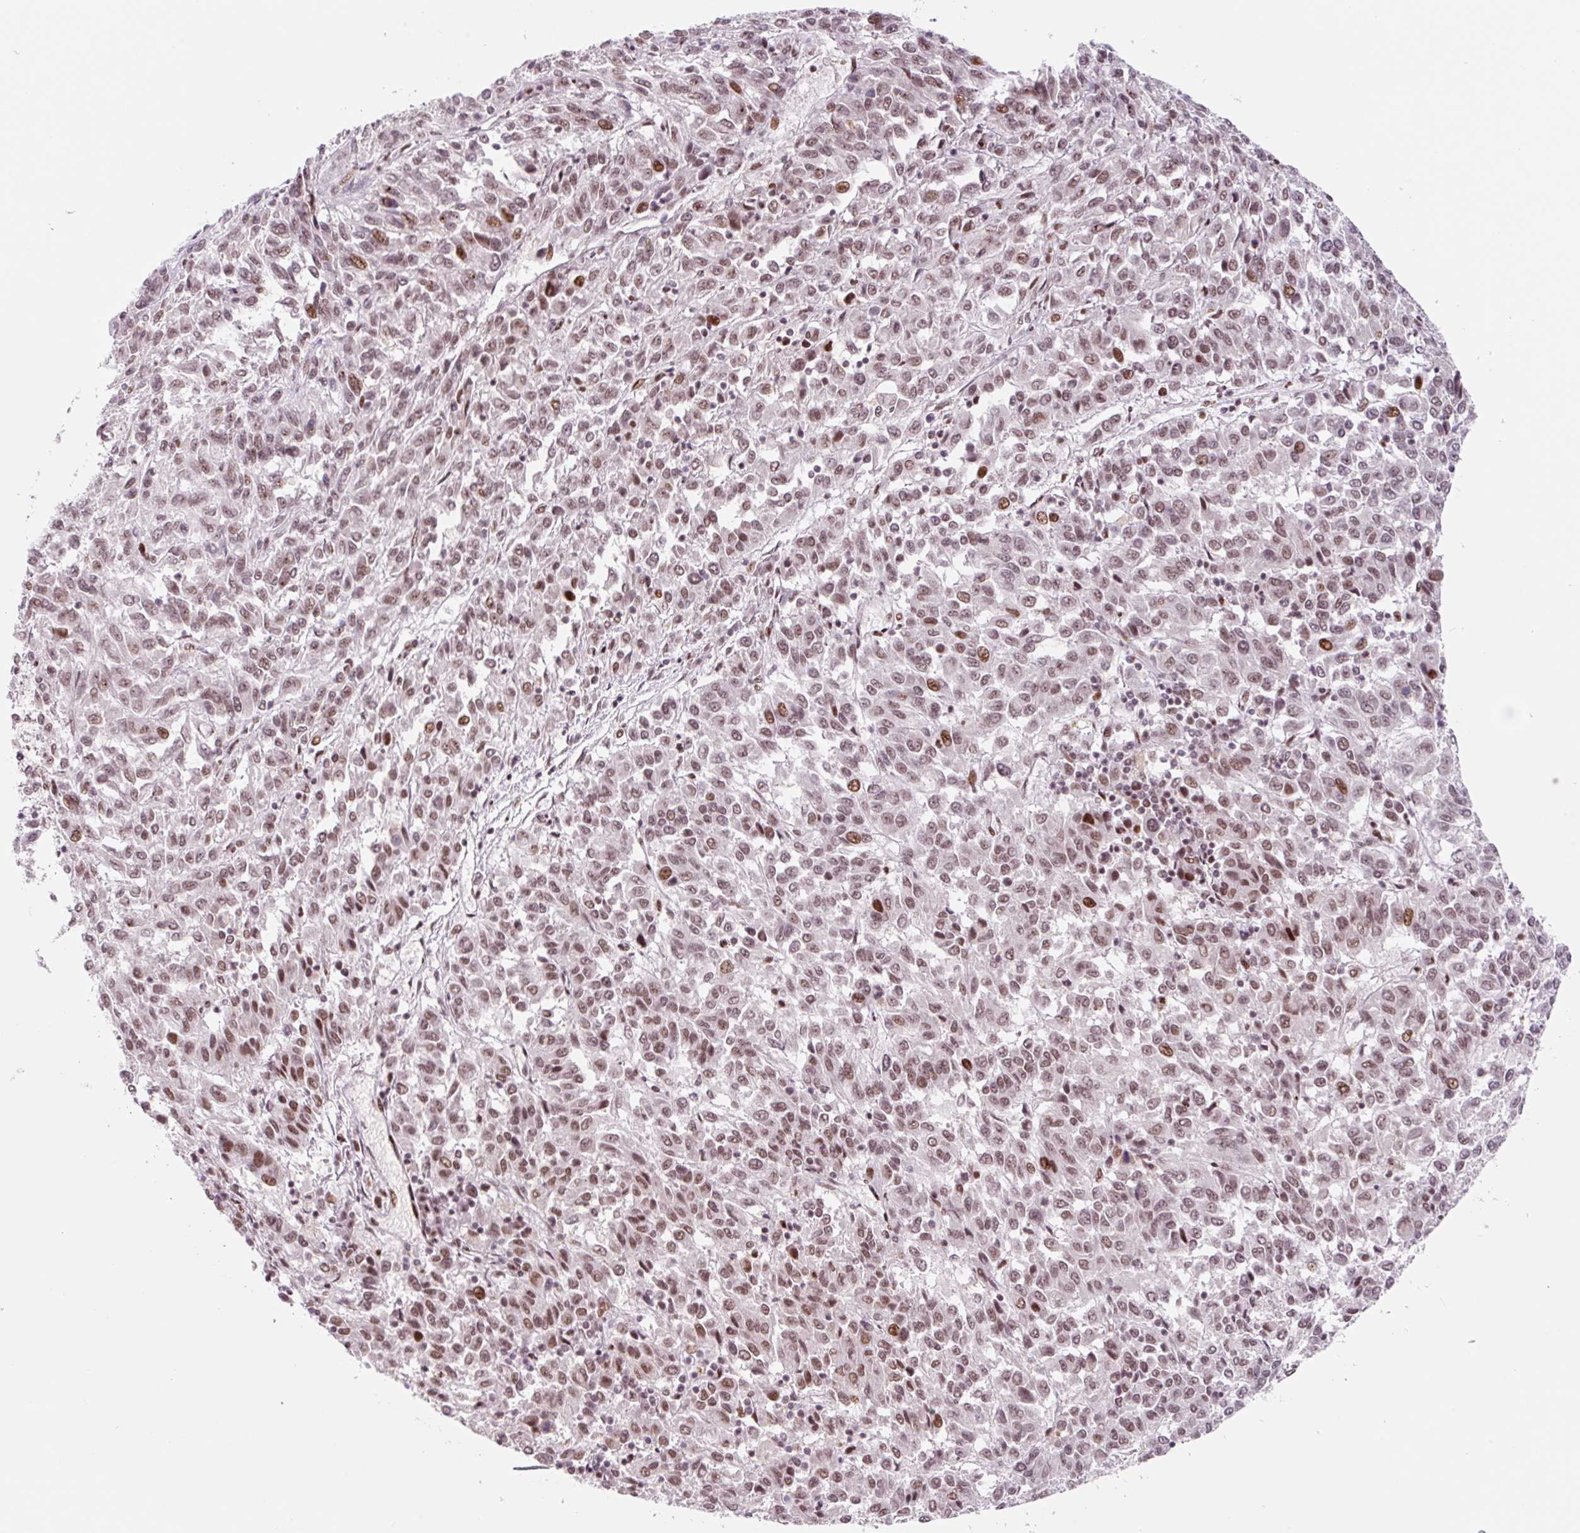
{"staining": {"intensity": "moderate", "quantity": ">75%", "location": "nuclear"}, "tissue": "melanoma", "cell_type": "Tumor cells", "image_type": "cancer", "snomed": [{"axis": "morphology", "description": "Malignant melanoma, Metastatic site"}, {"axis": "topography", "description": "Lung"}], "caption": "DAB immunohistochemical staining of human melanoma exhibits moderate nuclear protein expression in about >75% of tumor cells.", "gene": "CCNL2", "patient": {"sex": "male", "age": 64}}